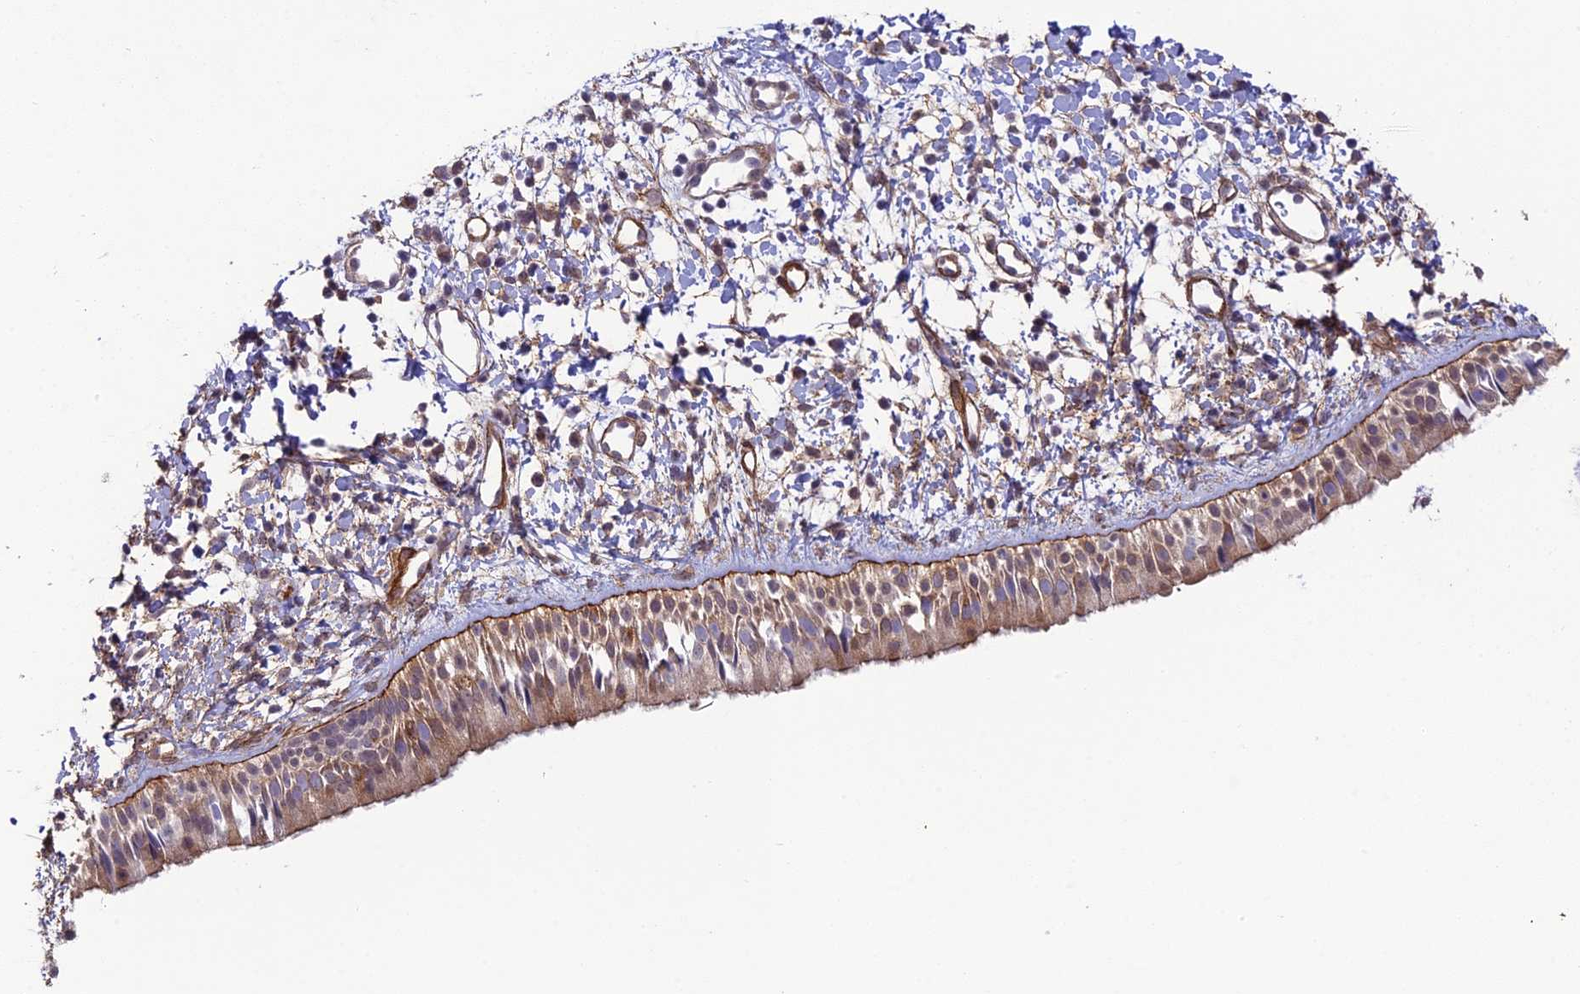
{"staining": {"intensity": "weak", "quantity": ">75%", "location": "cytoplasmic/membranous"}, "tissue": "nasopharynx", "cell_type": "Respiratory epithelial cells", "image_type": "normal", "snomed": [{"axis": "morphology", "description": "Normal tissue, NOS"}, {"axis": "topography", "description": "Nasopharynx"}], "caption": "A brown stain highlights weak cytoplasmic/membranous positivity of a protein in respiratory epithelial cells of unremarkable human nasopharynx.", "gene": "TNS1", "patient": {"sex": "male", "age": 22}}